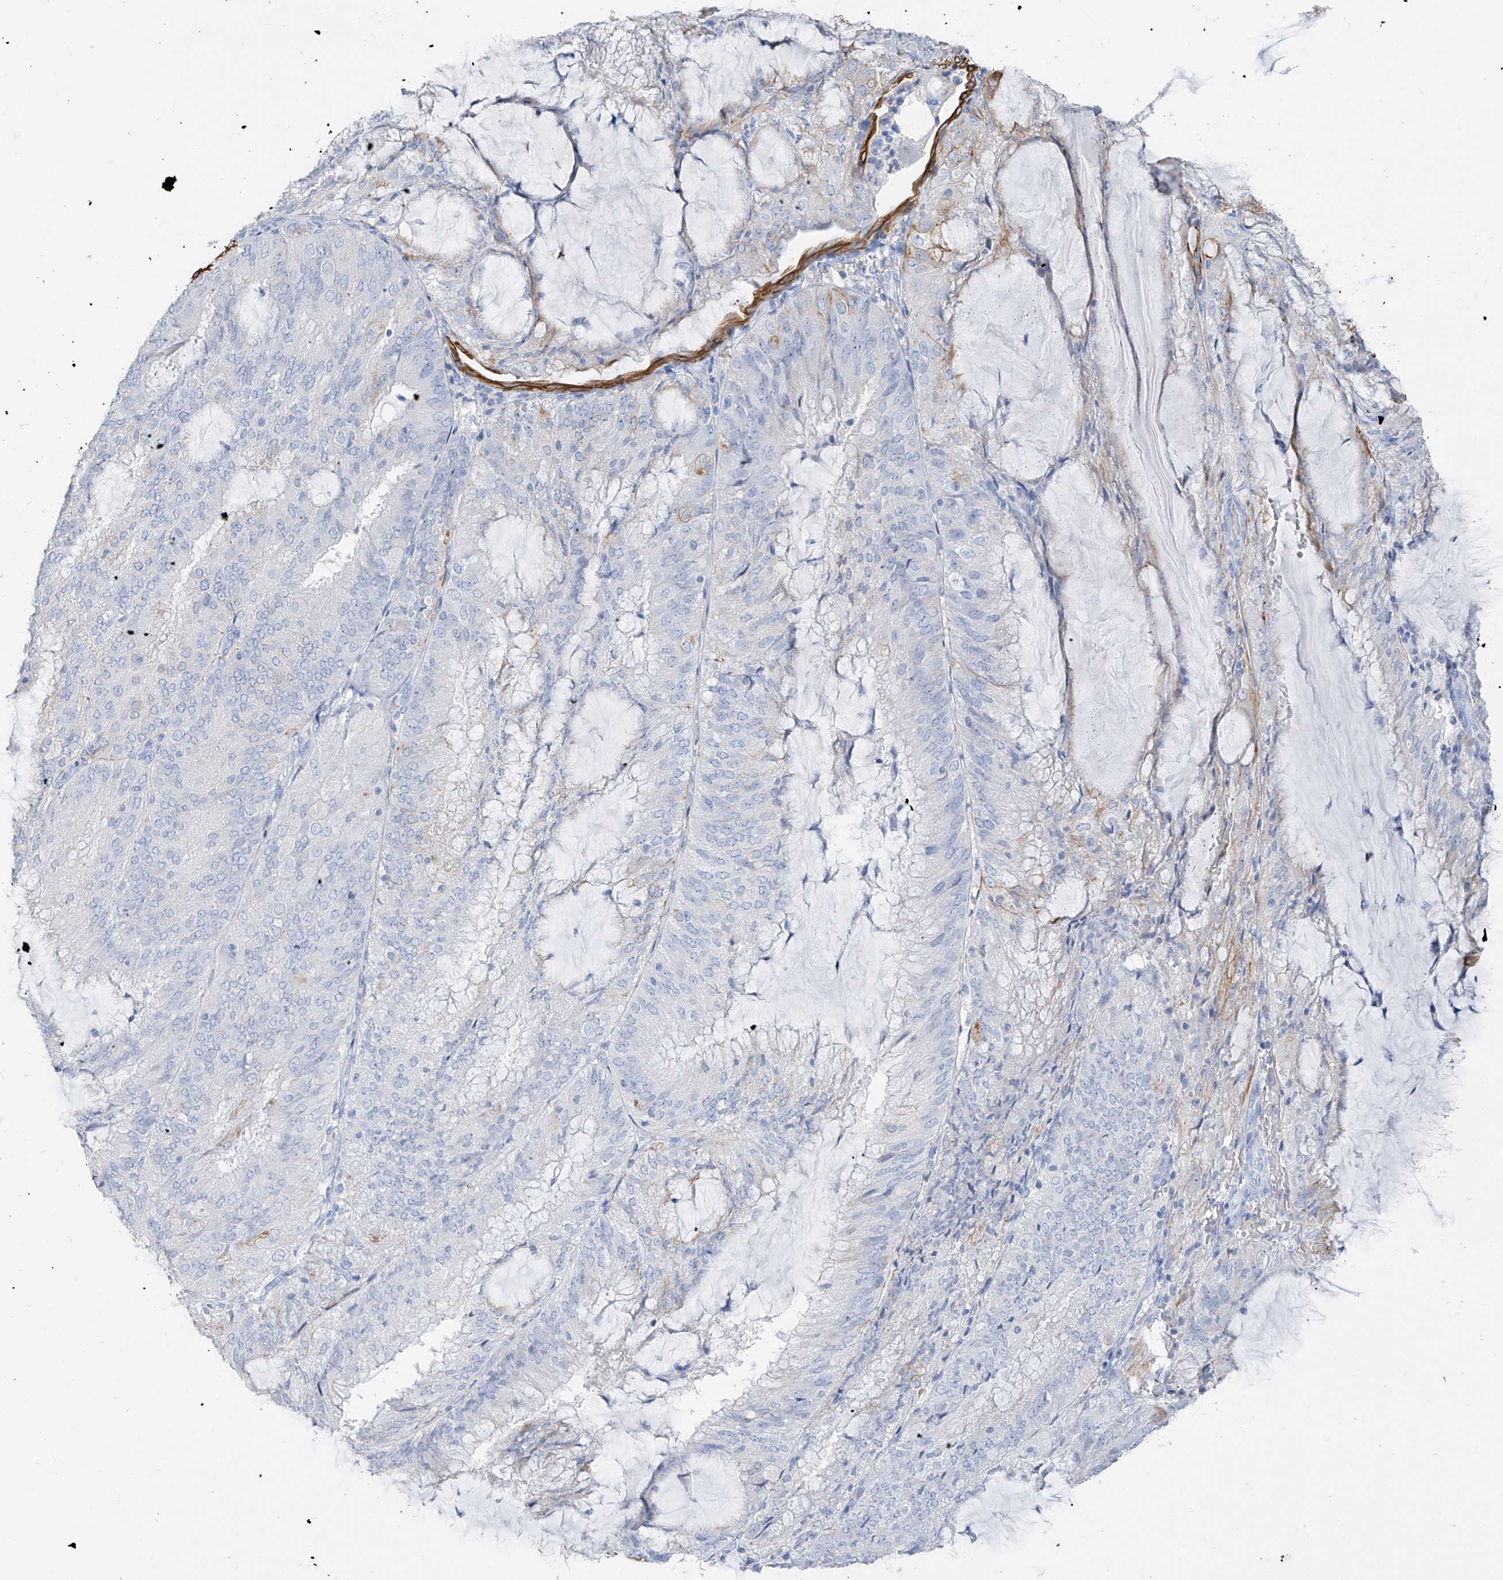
{"staining": {"intensity": "moderate", "quantity": "<25%", "location": "cytoplasmic/membranous"}, "tissue": "endometrial cancer", "cell_type": "Tumor cells", "image_type": "cancer", "snomed": [{"axis": "morphology", "description": "Adenocarcinoma, NOS"}, {"axis": "topography", "description": "Endometrium"}], "caption": "DAB (3,3'-diaminobenzidine) immunohistochemical staining of endometrial cancer shows moderate cytoplasmic/membranous protein expression in approximately <25% of tumor cells.", "gene": "PAFAH1B3", "patient": {"sex": "female", "age": 81}}